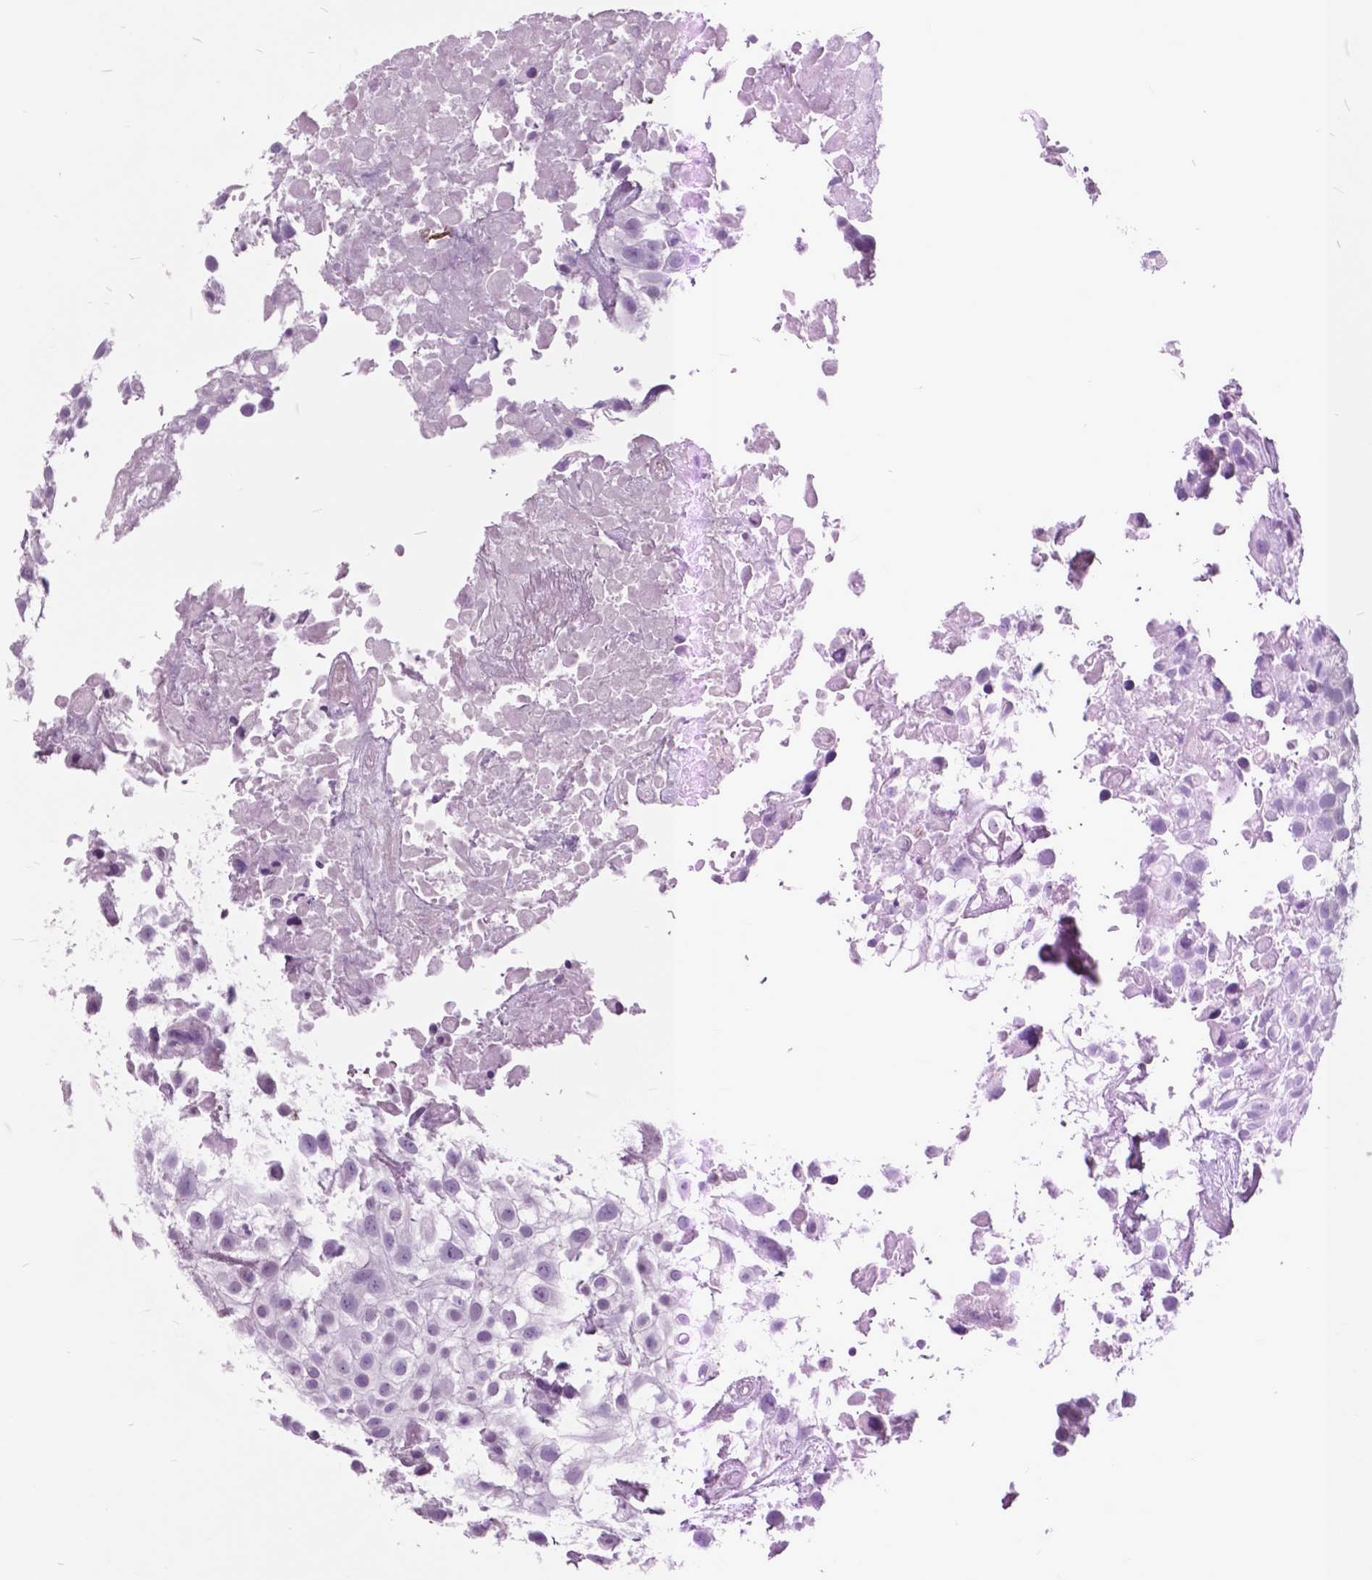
{"staining": {"intensity": "negative", "quantity": "none", "location": "none"}, "tissue": "urothelial cancer", "cell_type": "Tumor cells", "image_type": "cancer", "snomed": [{"axis": "morphology", "description": "Urothelial carcinoma, High grade"}, {"axis": "topography", "description": "Urinary bladder"}], "caption": "IHC image of neoplastic tissue: human high-grade urothelial carcinoma stained with DAB (3,3'-diaminobenzidine) displays no significant protein positivity in tumor cells.", "gene": "GDF9", "patient": {"sex": "male", "age": 56}}